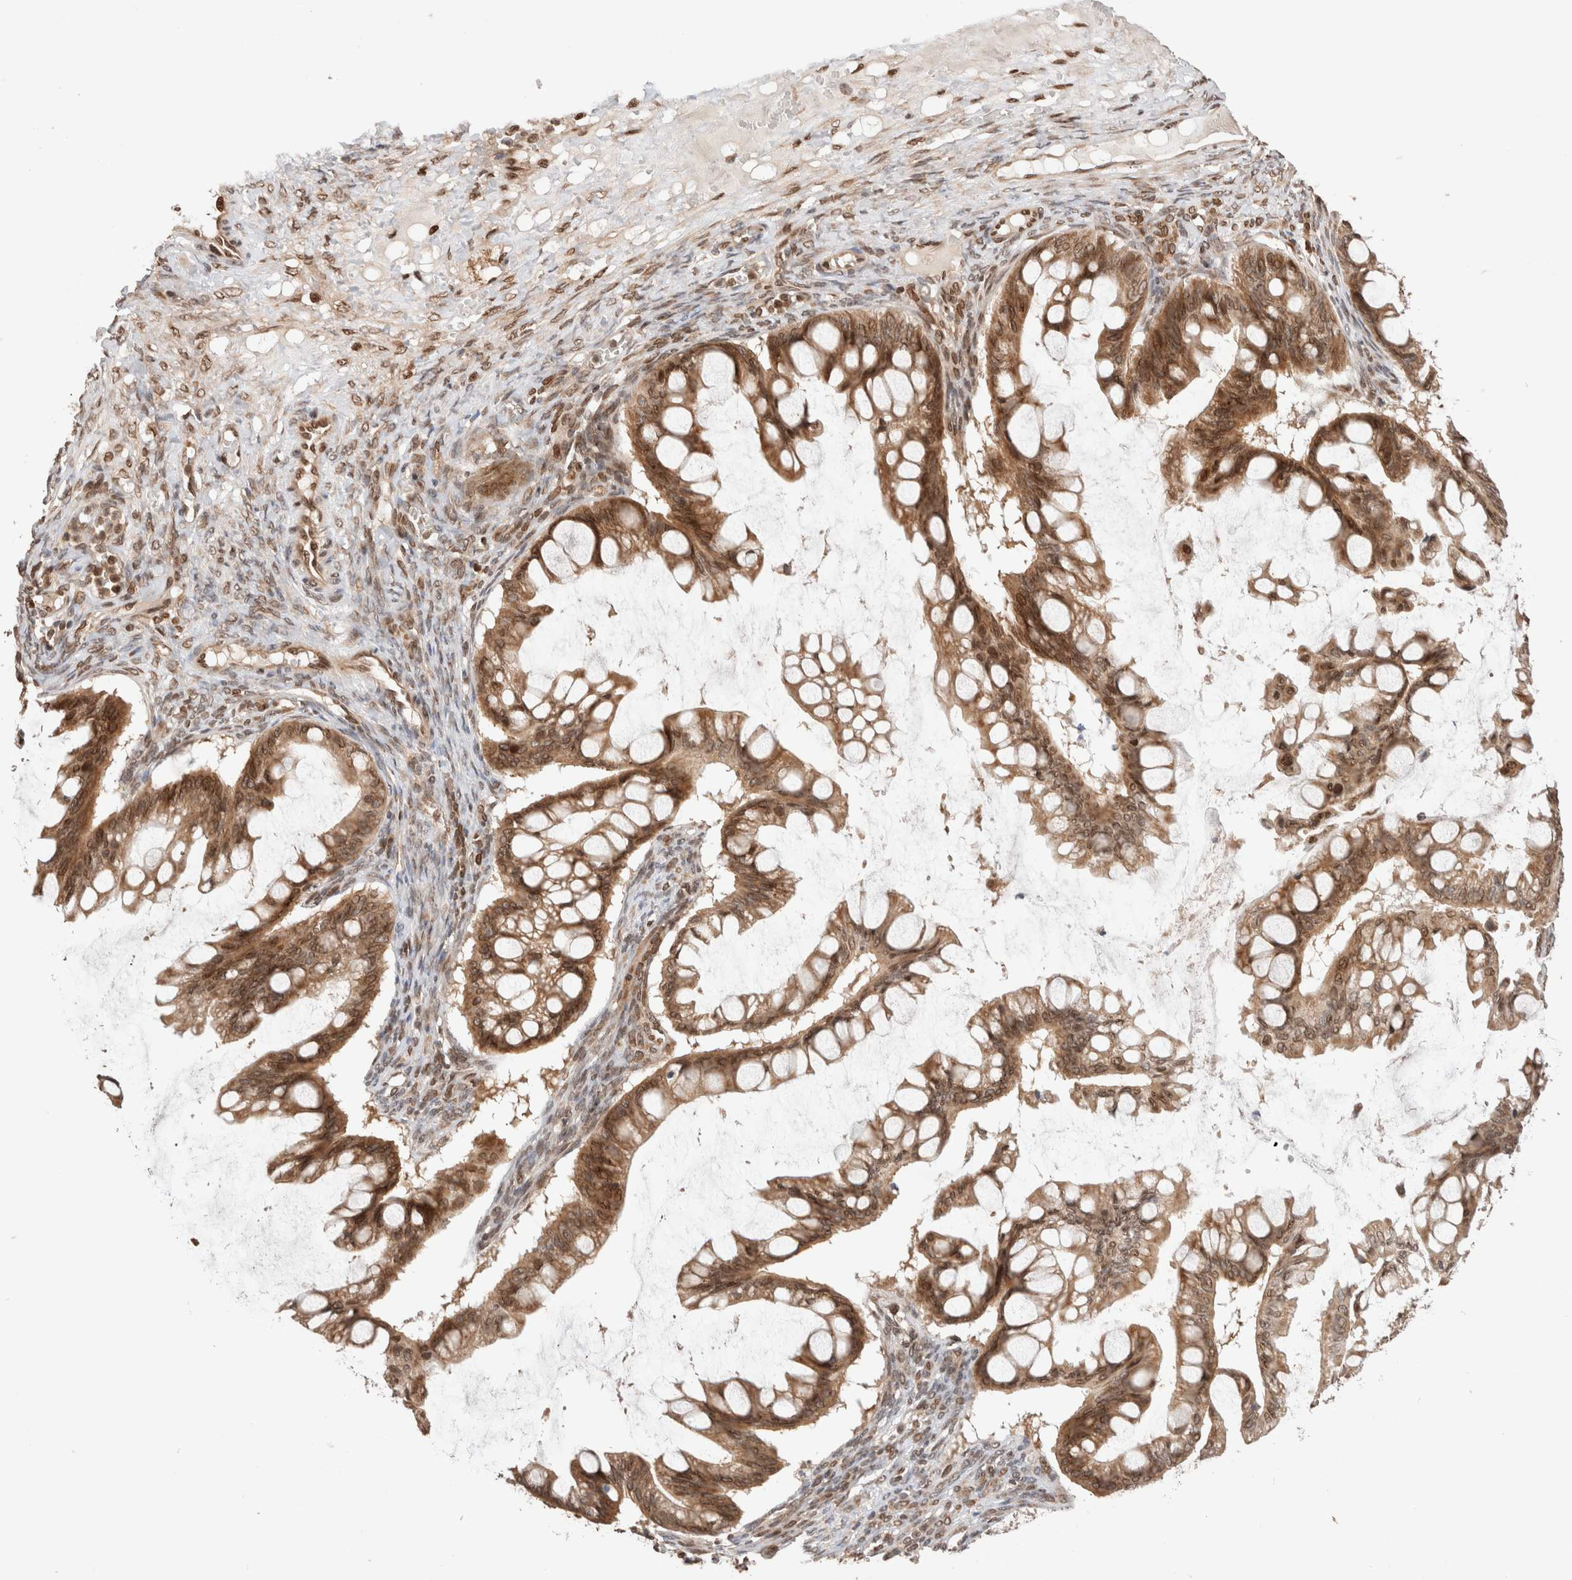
{"staining": {"intensity": "moderate", "quantity": ">75%", "location": "cytoplasmic/membranous,nuclear"}, "tissue": "ovarian cancer", "cell_type": "Tumor cells", "image_type": "cancer", "snomed": [{"axis": "morphology", "description": "Cystadenocarcinoma, mucinous, NOS"}, {"axis": "topography", "description": "Ovary"}], "caption": "This photomicrograph reveals immunohistochemistry (IHC) staining of mucinous cystadenocarcinoma (ovarian), with medium moderate cytoplasmic/membranous and nuclear expression in approximately >75% of tumor cells.", "gene": "TPR", "patient": {"sex": "female", "age": 73}}